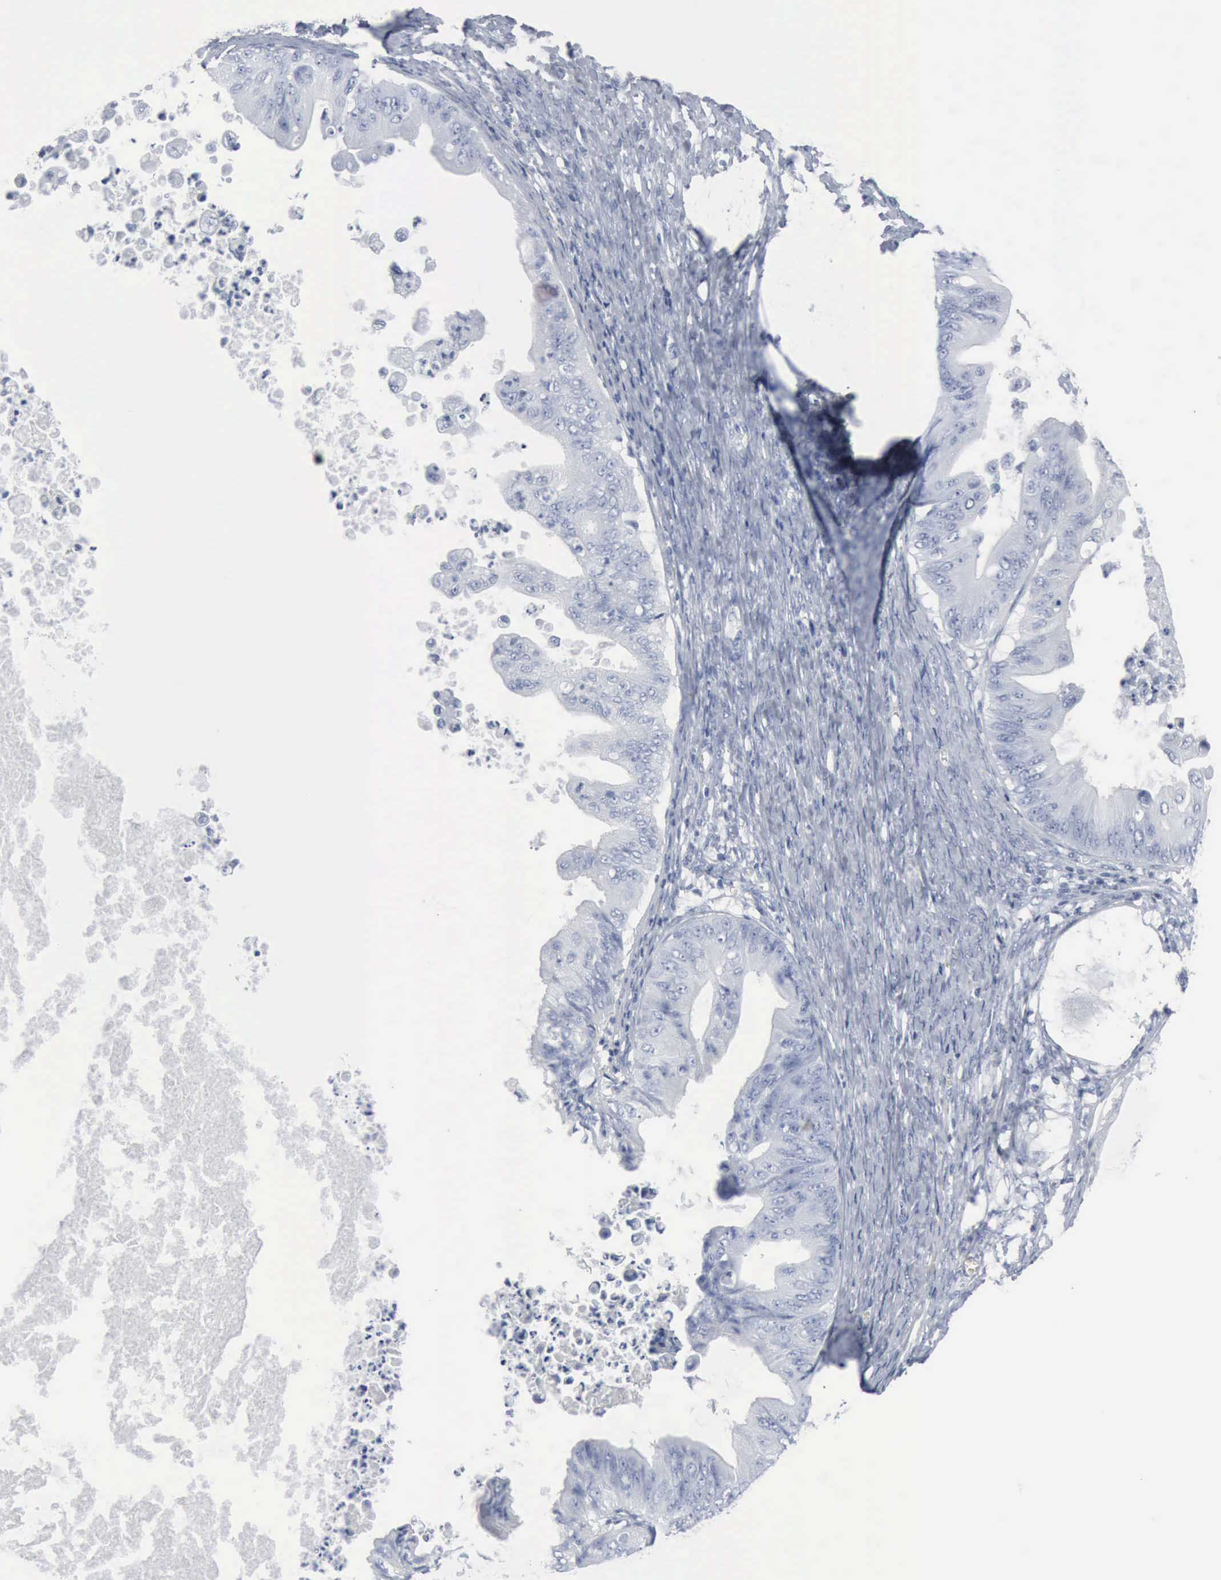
{"staining": {"intensity": "negative", "quantity": "none", "location": "none"}, "tissue": "ovarian cancer", "cell_type": "Tumor cells", "image_type": "cancer", "snomed": [{"axis": "morphology", "description": "Cystadenocarcinoma, mucinous, NOS"}, {"axis": "topography", "description": "Ovary"}], "caption": "Immunohistochemistry (IHC) photomicrograph of mucinous cystadenocarcinoma (ovarian) stained for a protein (brown), which demonstrates no staining in tumor cells.", "gene": "DMD", "patient": {"sex": "female", "age": 37}}